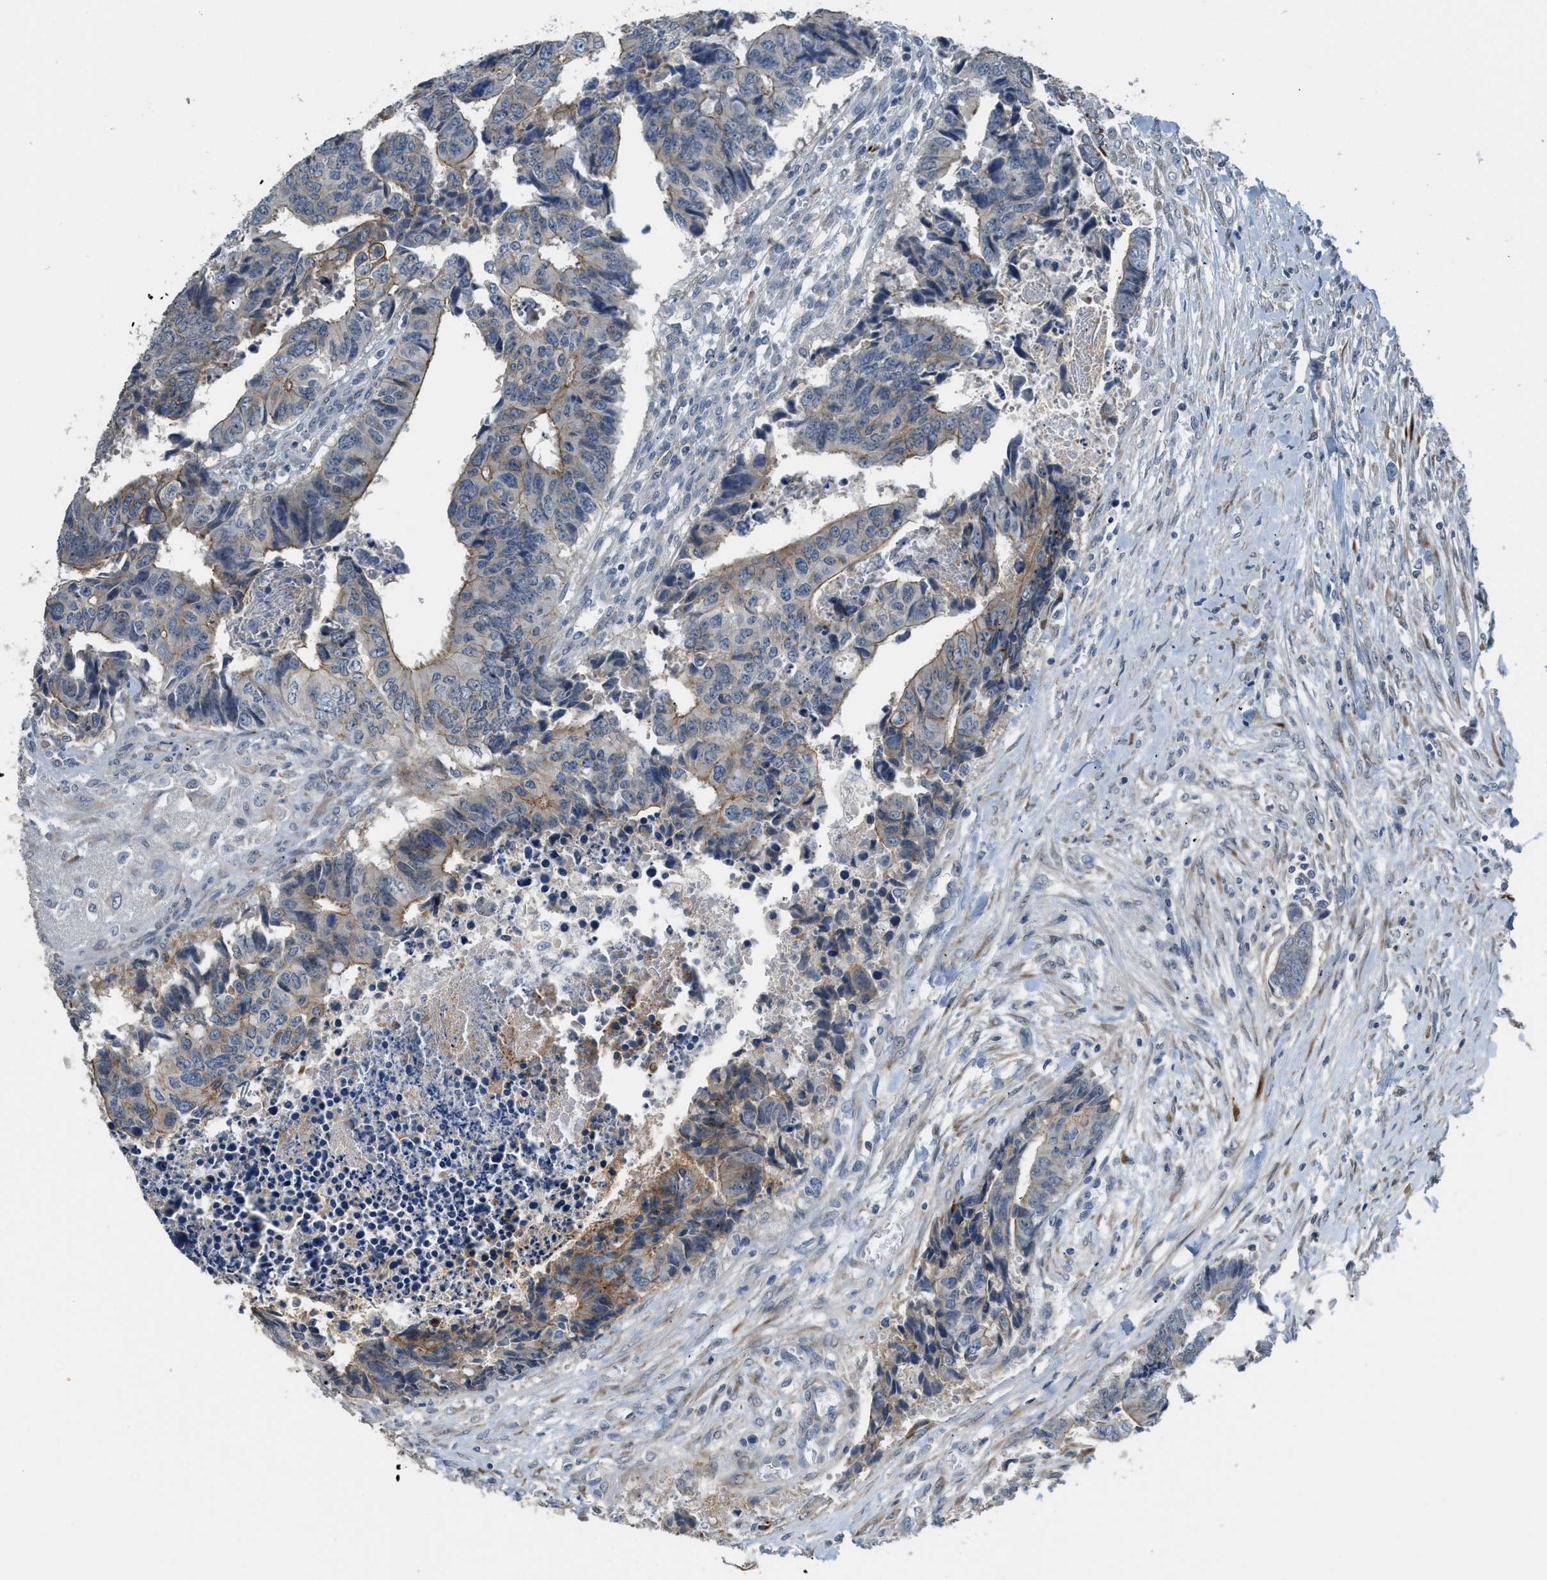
{"staining": {"intensity": "moderate", "quantity": "25%-75%", "location": "cytoplasmic/membranous"}, "tissue": "colorectal cancer", "cell_type": "Tumor cells", "image_type": "cancer", "snomed": [{"axis": "morphology", "description": "Adenocarcinoma, NOS"}, {"axis": "topography", "description": "Rectum"}], "caption": "IHC photomicrograph of colorectal cancer stained for a protein (brown), which exhibits medium levels of moderate cytoplasmic/membranous staining in about 25%-75% of tumor cells.", "gene": "TMEM154", "patient": {"sex": "male", "age": 84}}